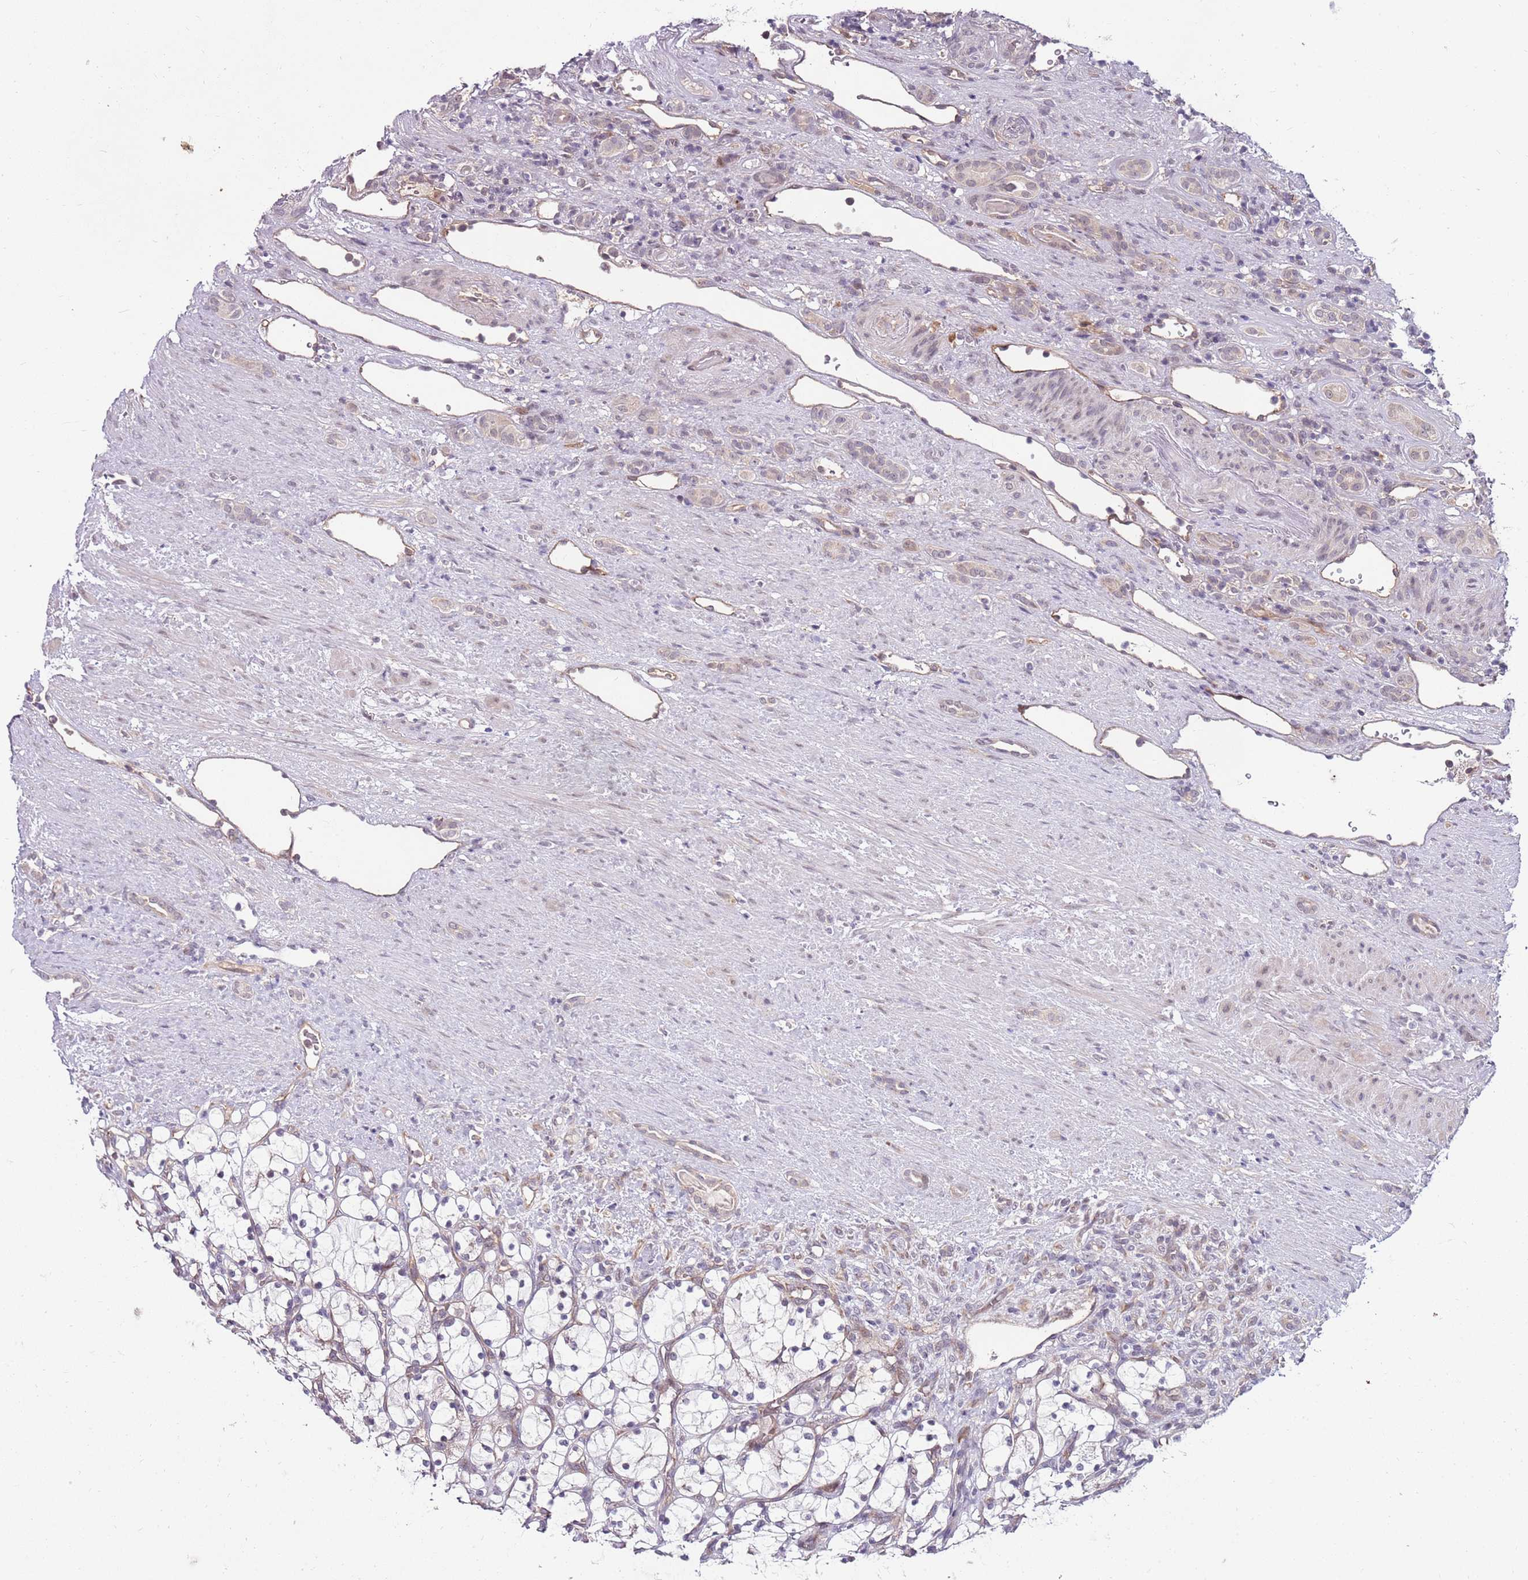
{"staining": {"intensity": "negative", "quantity": "none", "location": "none"}, "tissue": "renal cancer", "cell_type": "Tumor cells", "image_type": "cancer", "snomed": [{"axis": "morphology", "description": "Adenocarcinoma, NOS"}, {"axis": "topography", "description": "Kidney"}], "caption": "Immunohistochemical staining of human adenocarcinoma (renal) reveals no significant staining in tumor cells.", "gene": "FBXL22", "patient": {"sex": "female", "age": 69}}